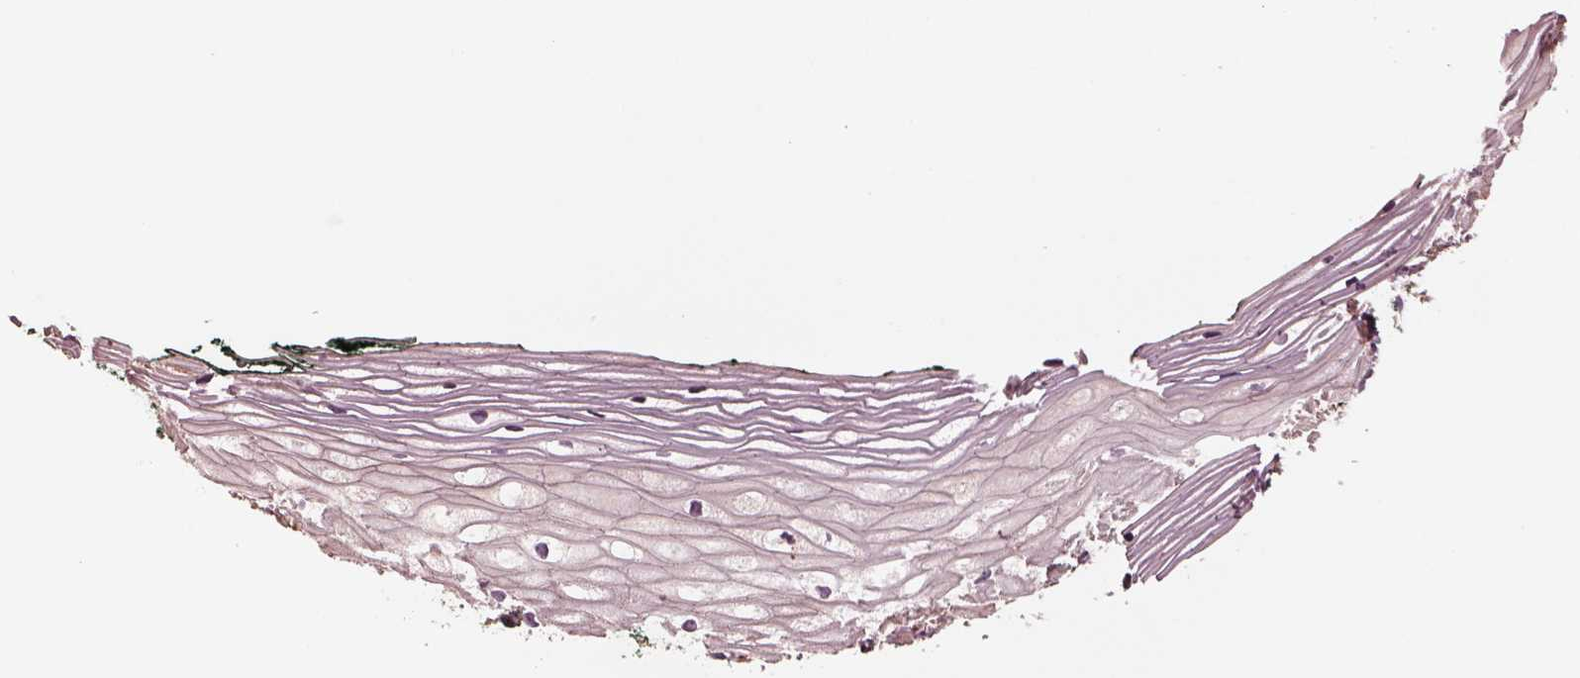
{"staining": {"intensity": "weak", "quantity": "25%-75%", "location": "cytoplasmic/membranous"}, "tissue": "vagina", "cell_type": "Squamous epithelial cells", "image_type": "normal", "snomed": [{"axis": "morphology", "description": "Normal tissue, NOS"}, {"axis": "topography", "description": "Vagina"}], "caption": "This image displays immunohistochemistry (IHC) staining of benign vagina, with low weak cytoplasmic/membranous staining in about 25%-75% of squamous epithelial cells.", "gene": "MYL1", "patient": {"sex": "female", "age": 47}}